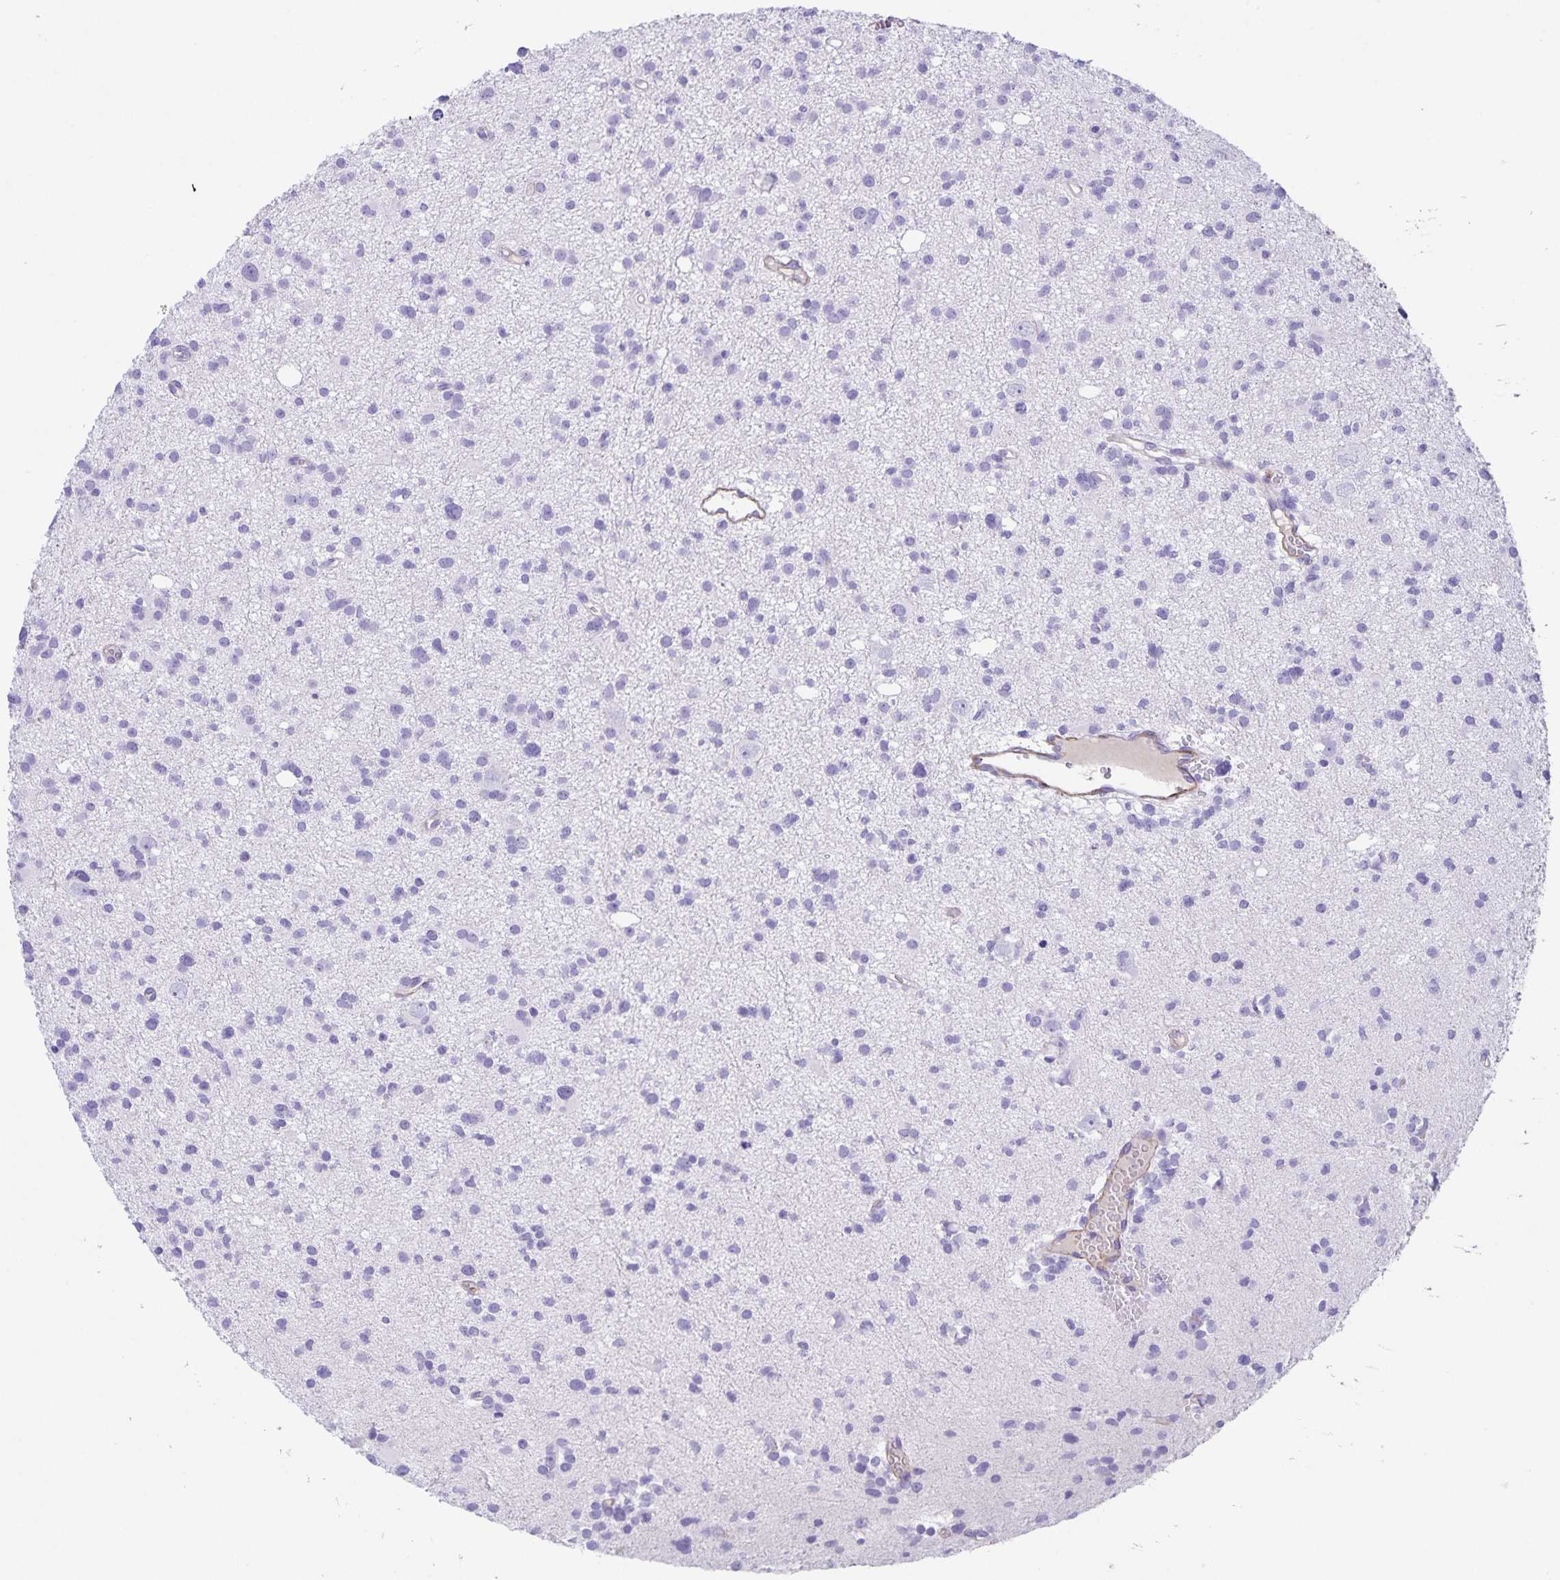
{"staining": {"intensity": "negative", "quantity": "none", "location": "none"}, "tissue": "glioma", "cell_type": "Tumor cells", "image_type": "cancer", "snomed": [{"axis": "morphology", "description": "Glioma, malignant, High grade"}, {"axis": "topography", "description": "Brain"}], "caption": "An IHC histopathology image of glioma is shown. There is no staining in tumor cells of glioma.", "gene": "UBQLN3", "patient": {"sex": "male", "age": 23}}